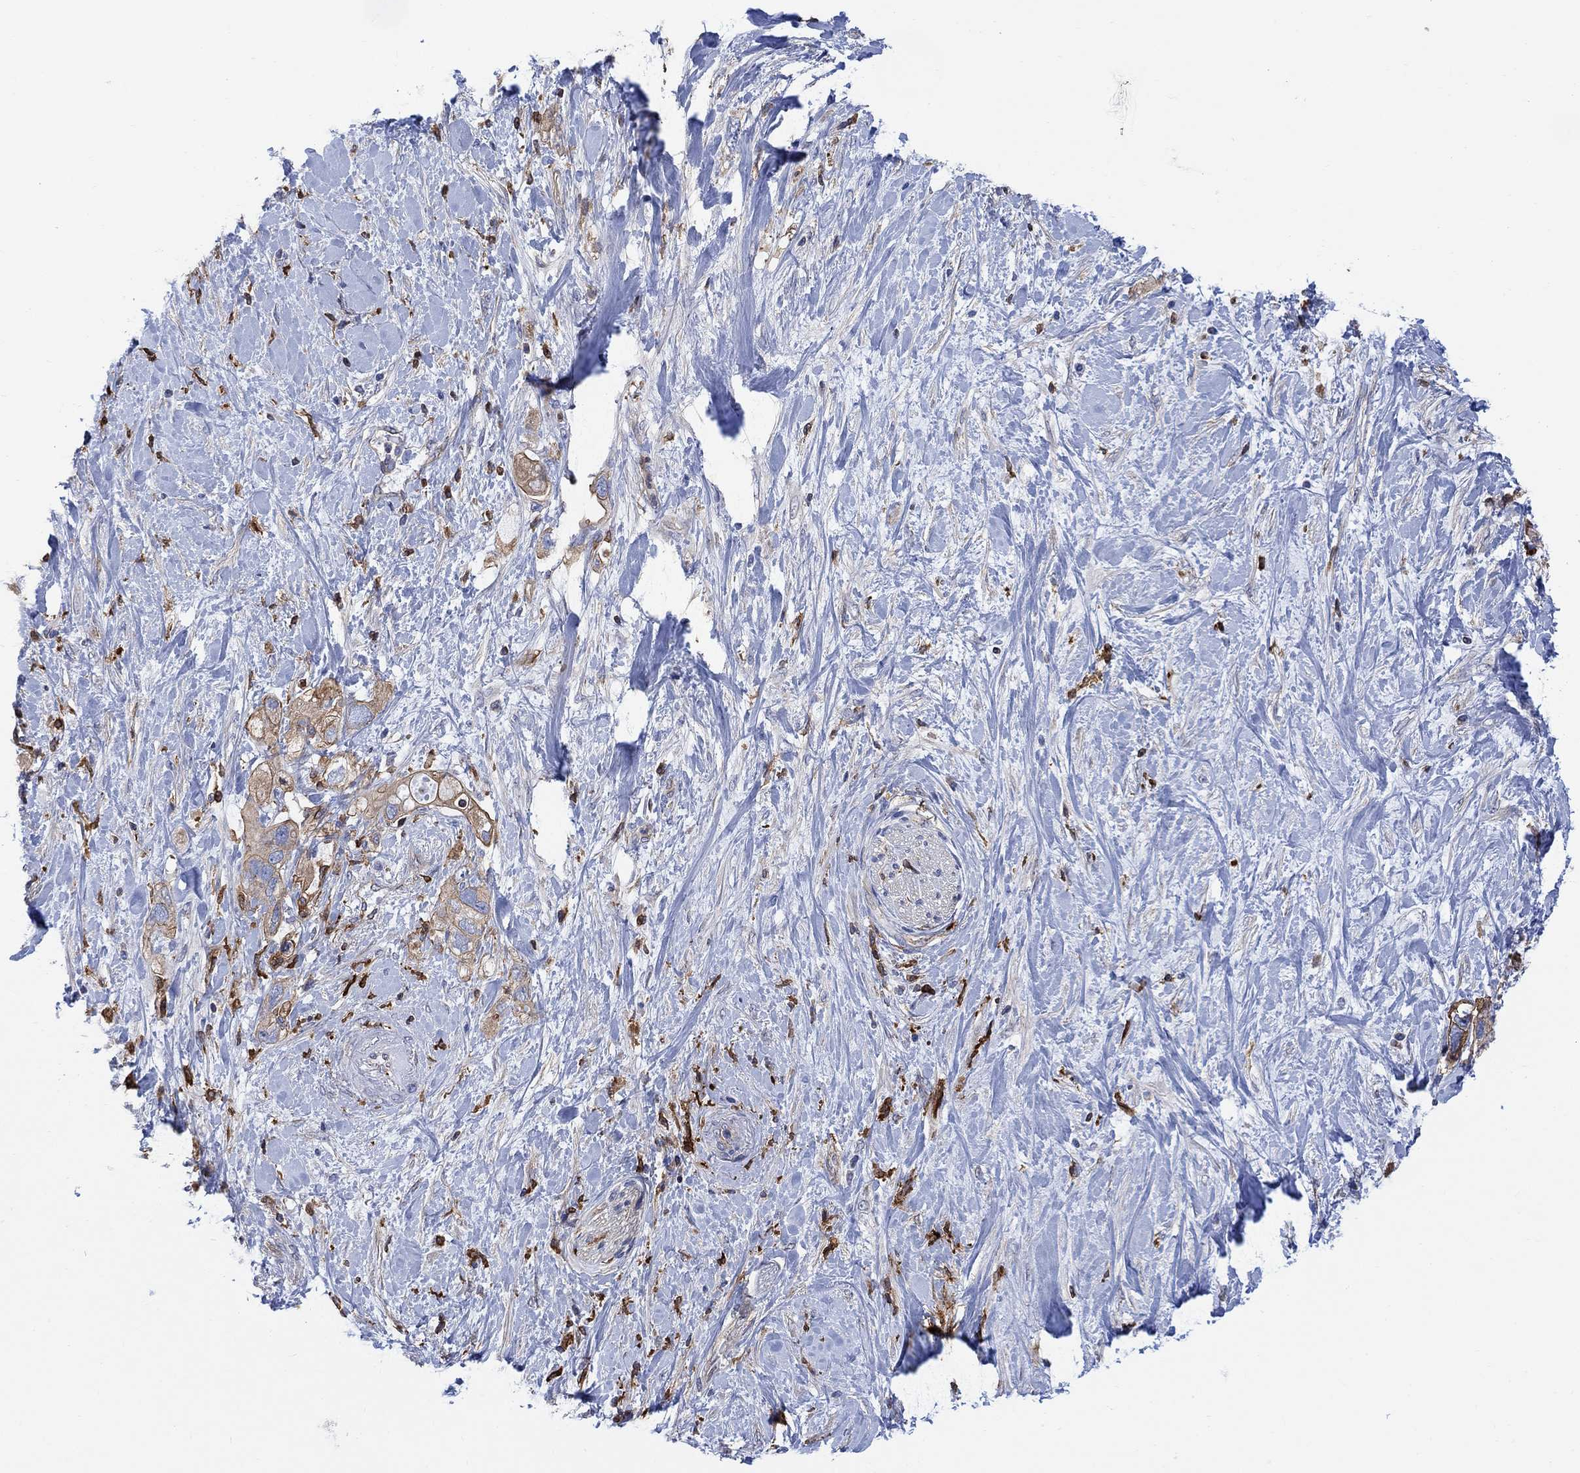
{"staining": {"intensity": "moderate", "quantity": "<25%", "location": "cytoplasmic/membranous"}, "tissue": "pancreatic cancer", "cell_type": "Tumor cells", "image_type": "cancer", "snomed": [{"axis": "morphology", "description": "Adenocarcinoma, NOS"}, {"axis": "topography", "description": "Pancreas"}], "caption": "The photomicrograph reveals immunohistochemical staining of pancreatic cancer. There is moderate cytoplasmic/membranous staining is appreciated in about <25% of tumor cells.", "gene": "GBP5", "patient": {"sex": "female", "age": 56}}